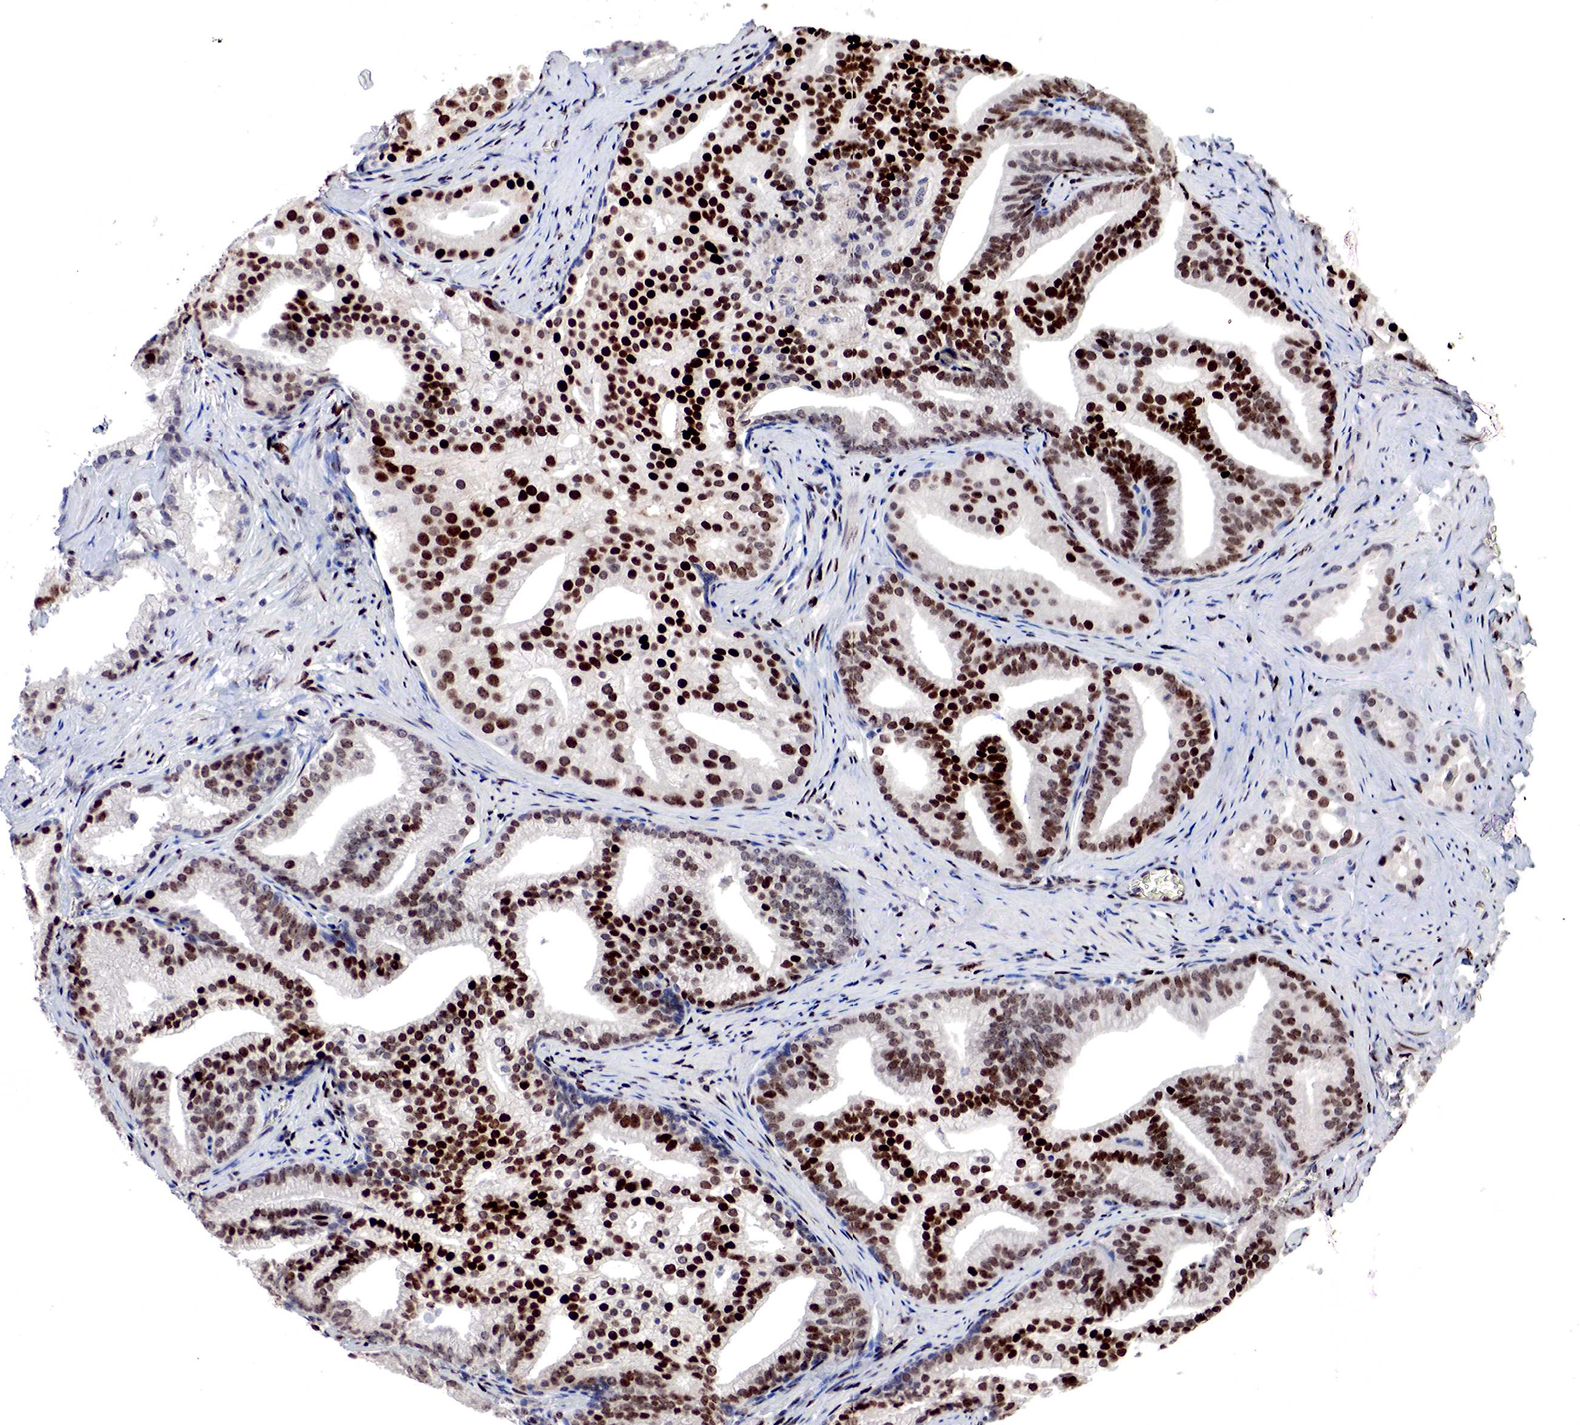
{"staining": {"intensity": "strong", "quantity": ">75%", "location": "nuclear"}, "tissue": "prostate cancer", "cell_type": "Tumor cells", "image_type": "cancer", "snomed": [{"axis": "morphology", "description": "Adenocarcinoma, Low grade"}, {"axis": "topography", "description": "Prostate"}], "caption": "Tumor cells demonstrate strong nuclear expression in approximately >75% of cells in prostate low-grade adenocarcinoma. The staining was performed using DAB (3,3'-diaminobenzidine), with brown indicating positive protein expression. Nuclei are stained blue with hematoxylin.", "gene": "DACH2", "patient": {"sex": "male", "age": 71}}